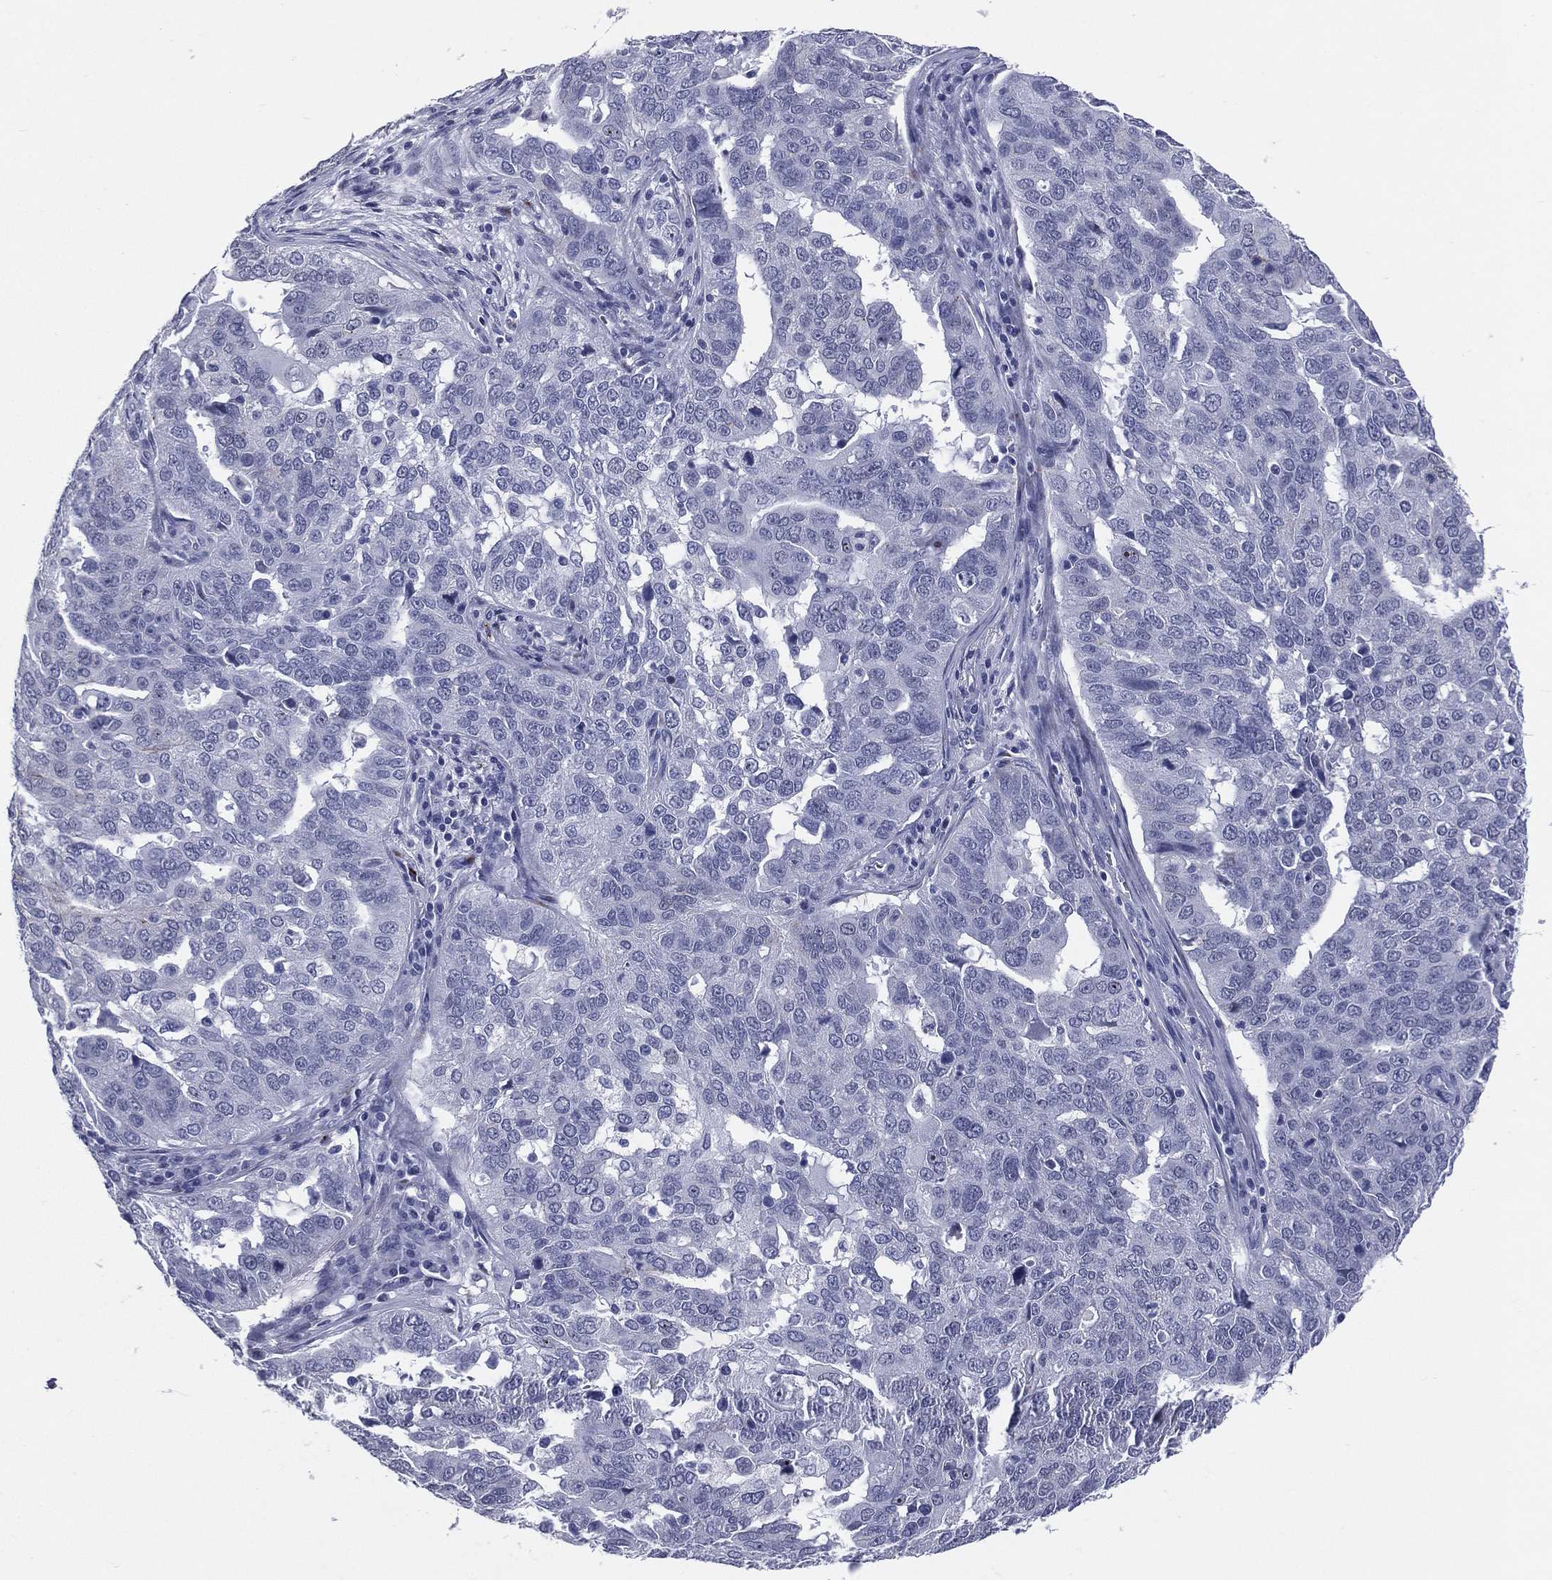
{"staining": {"intensity": "negative", "quantity": "none", "location": "none"}, "tissue": "ovarian cancer", "cell_type": "Tumor cells", "image_type": "cancer", "snomed": [{"axis": "morphology", "description": "Carcinoma, endometroid"}, {"axis": "topography", "description": "Soft tissue"}, {"axis": "topography", "description": "Ovary"}], "caption": "DAB immunohistochemical staining of human ovarian cancer (endometroid carcinoma) exhibits no significant positivity in tumor cells.", "gene": "HLA-DOA", "patient": {"sex": "female", "age": 52}}